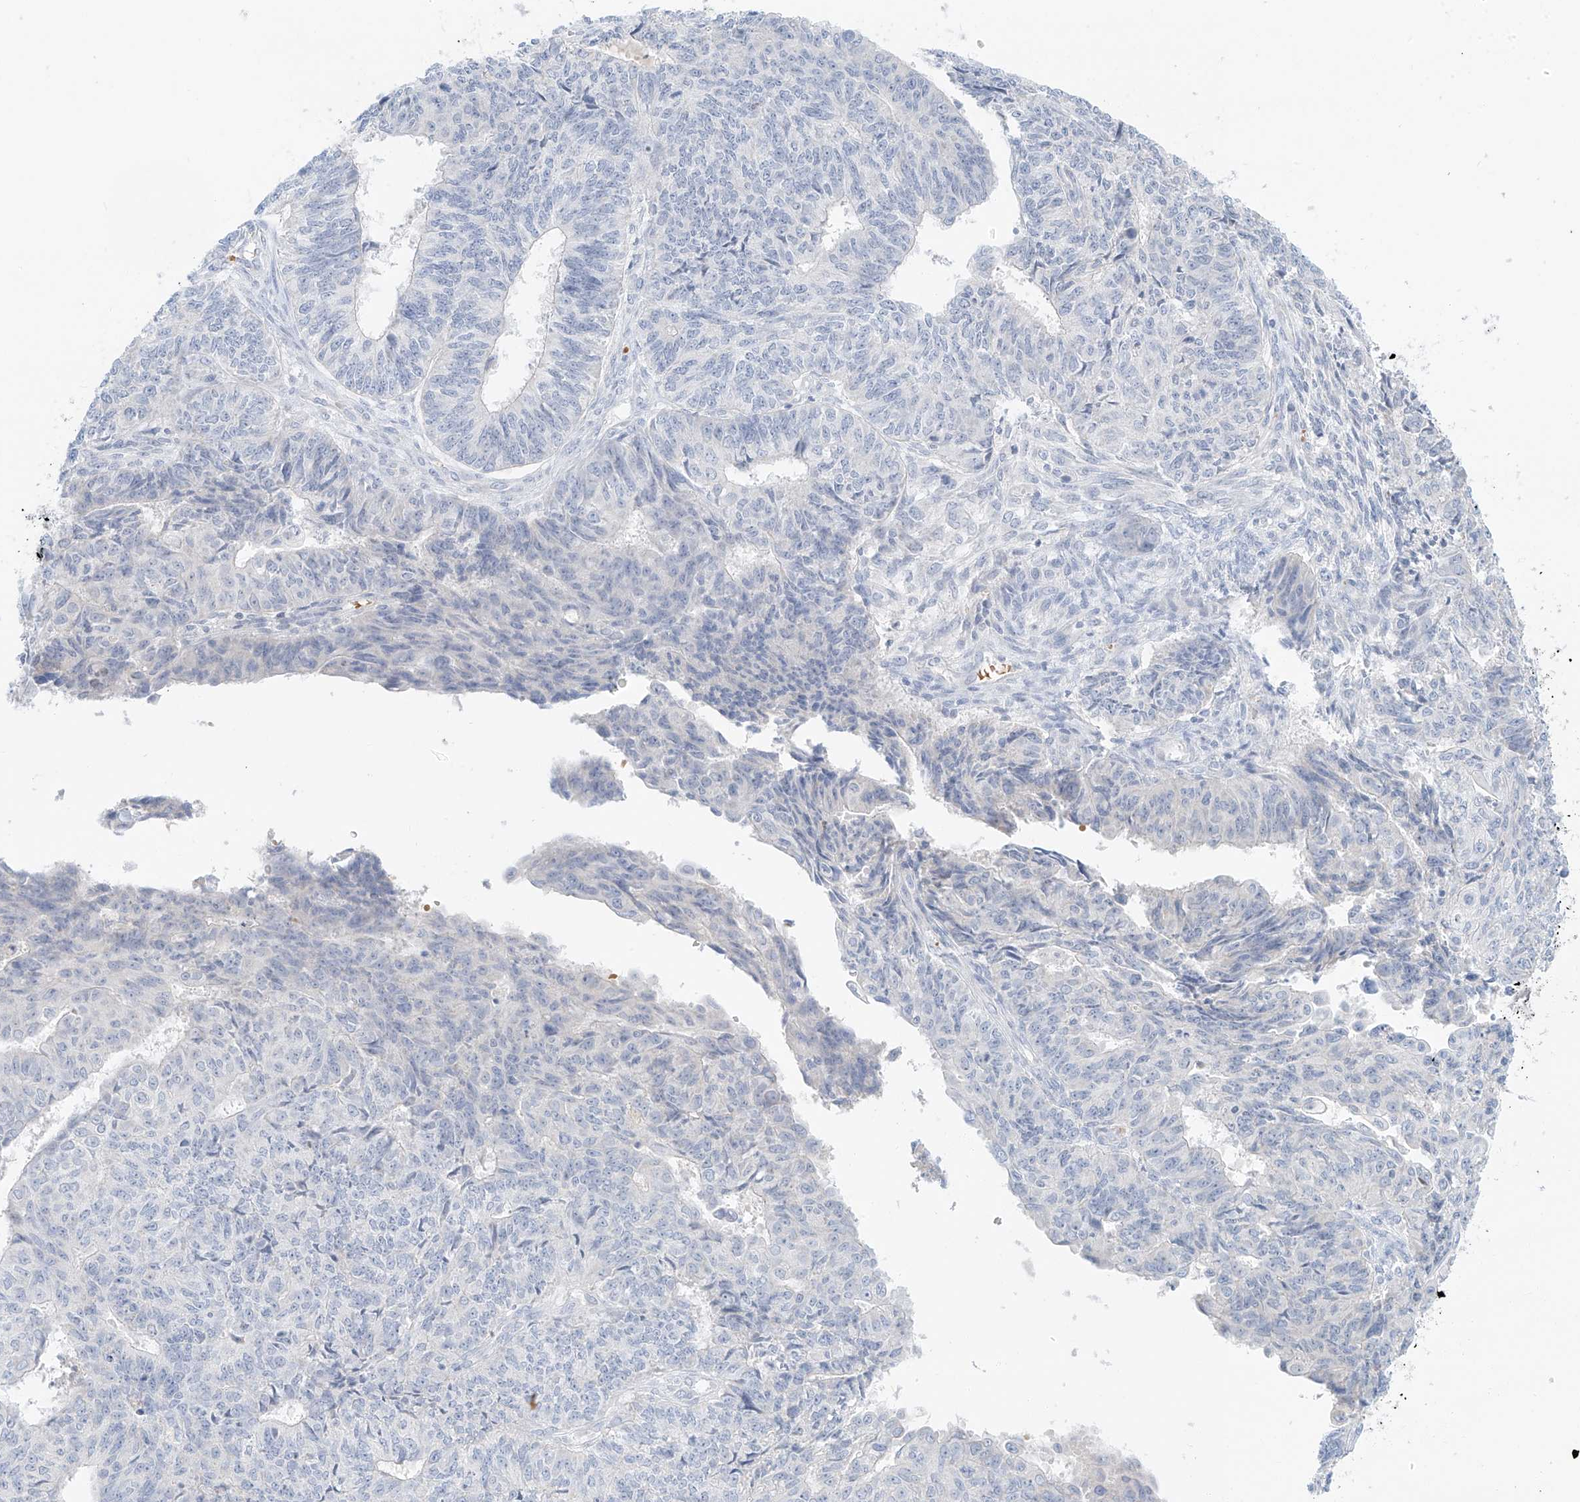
{"staining": {"intensity": "negative", "quantity": "none", "location": "none"}, "tissue": "endometrial cancer", "cell_type": "Tumor cells", "image_type": "cancer", "snomed": [{"axis": "morphology", "description": "Adenocarcinoma, NOS"}, {"axis": "topography", "description": "Endometrium"}], "caption": "Histopathology image shows no protein expression in tumor cells of endometrial cancer (adenocarcinoma) tissue. Nuclei are stained in blue.", "gene": "PGC", "patient": {"sex": "female", "age": 32}}